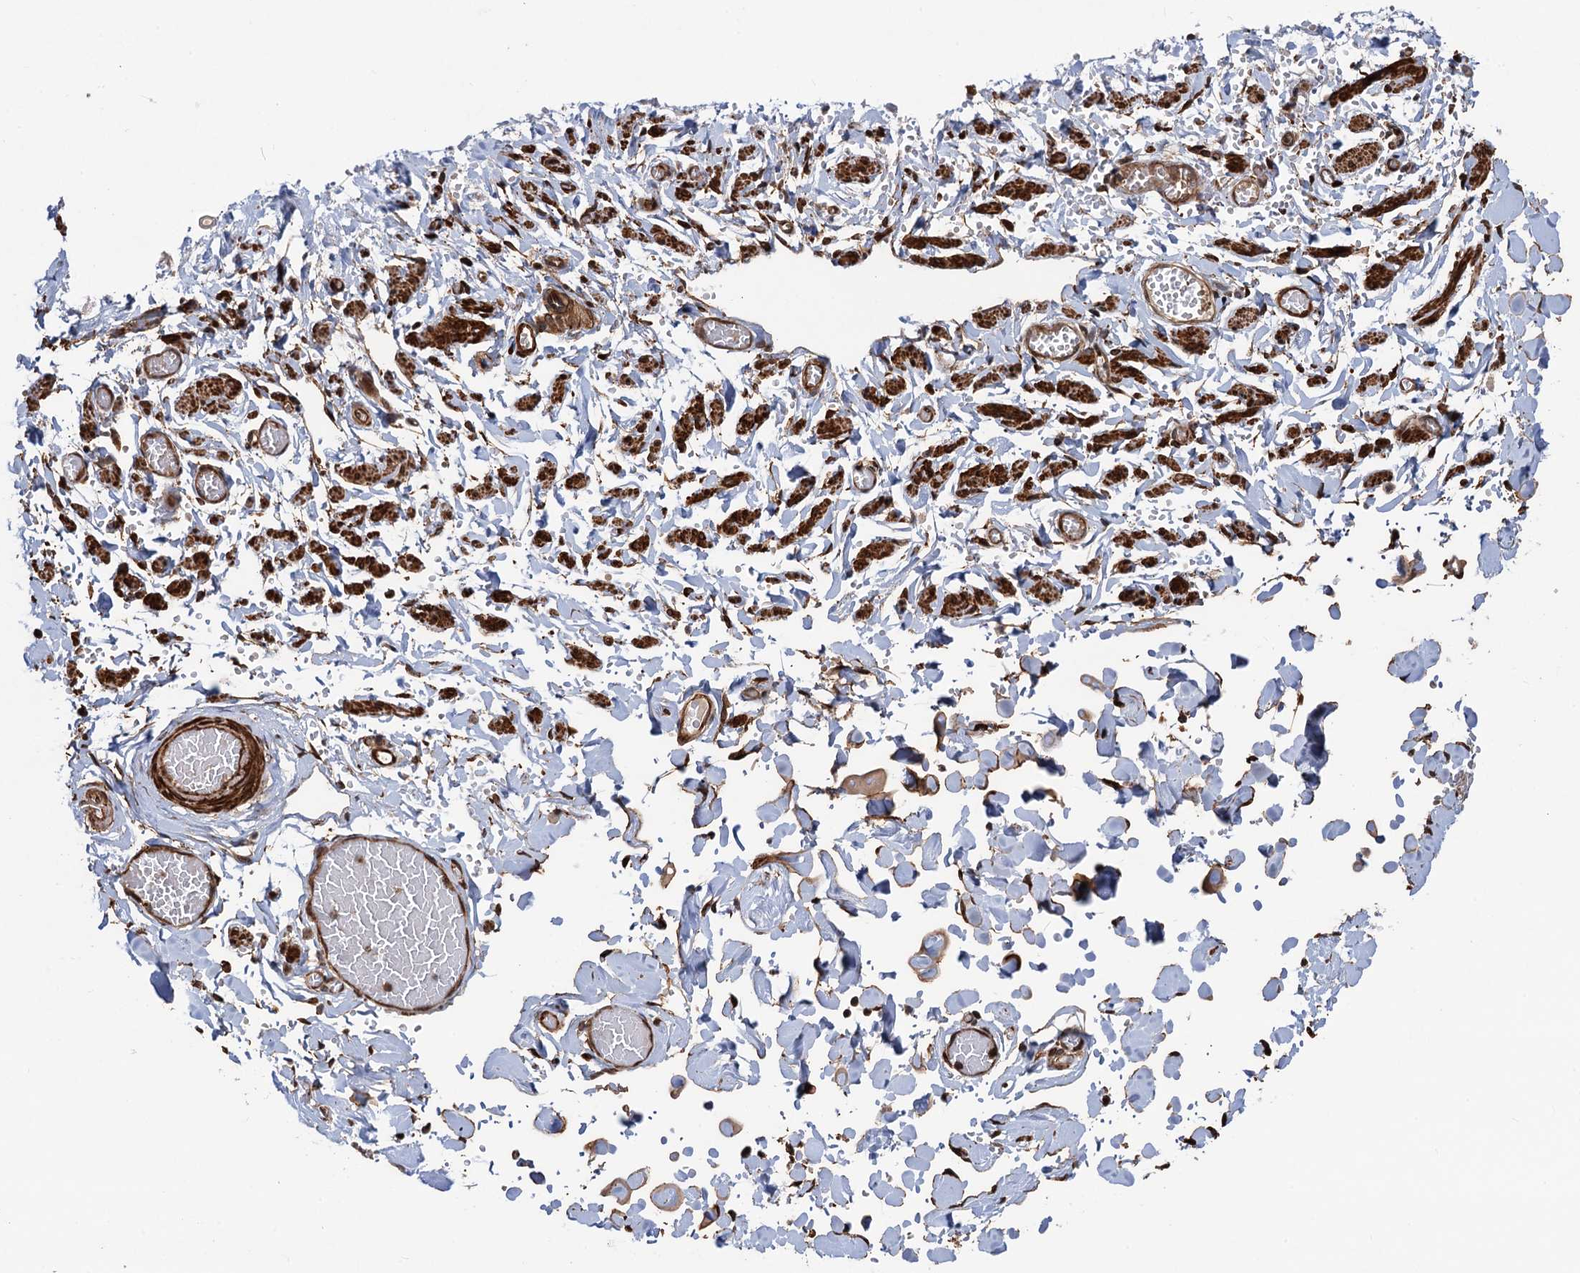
{"staining": {"intensity": "strong", "quantity": "25%-75%", "location": "cytoplasmic/membranous"}, "tissue": "adipose tissue", "cell_type": "Adipocytes", "image_type": "normal", "snomed": [{"axis": "morphology", "description": "Normal tissue, NOS"}, {"axis": "topography", "description": "Vascular tissue"}, {"axis": "topography", "description": "Fallopian tube"}, {"axis": "topography", "description": "Ovary"}], "caption": "Immunohistochemistry micrograph of benign adipose tissue: adipose tissue stained using immunohistochemistry (IHC) demonstrates high levels of strong protein expression localized specifically in the cytoplasmic/membranous of adipocytes, appearing as a cytoplasmic/membranous brown color.", "gene": "SNRNP25", "patient": {"sex": "female", "age": 67}}